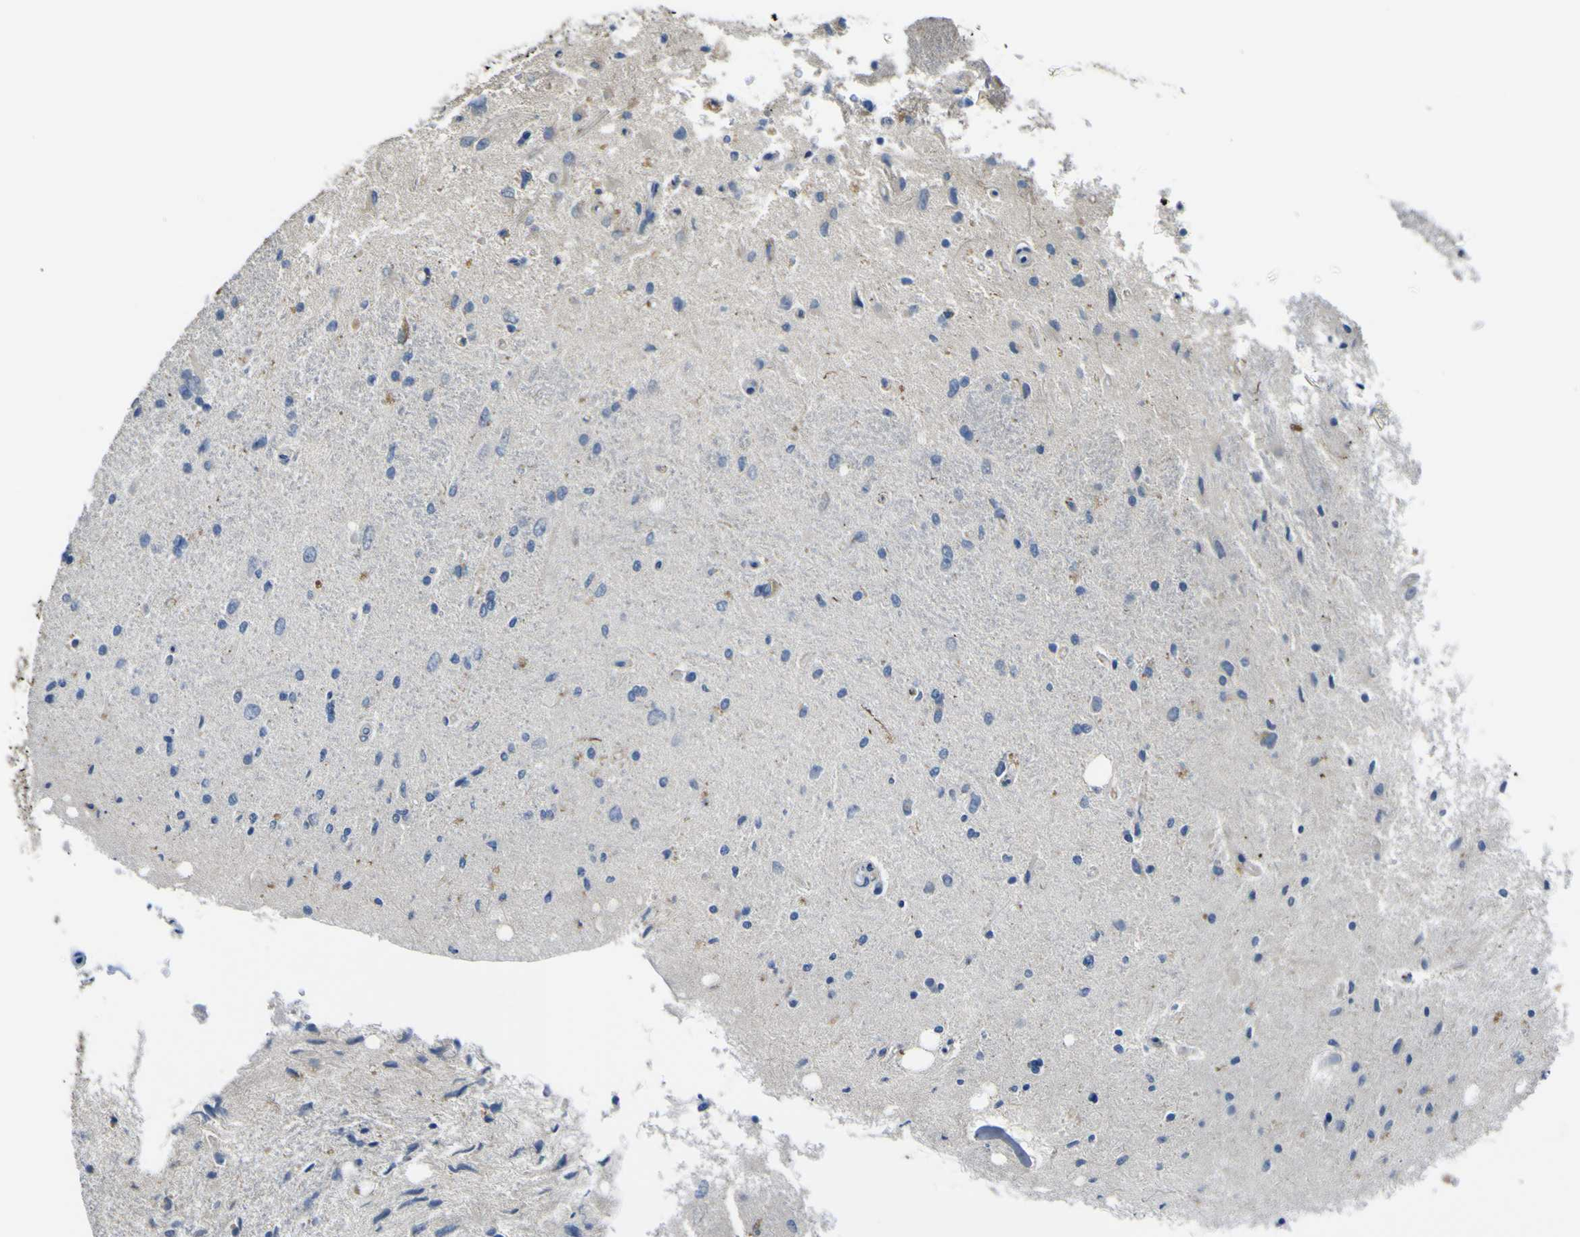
{"staining": {"intensity": "negative", "quantity": "none", "location": "none"}, "tissue": "glioma", "cell_type": "Tumor cells", "image_type": "cancer", "snomed": [{"axis": "morphology", "description": "Glioma, malignant, Low grade"}, {"axis": "topography", "description": "Brain"}], "caption": "Immunohistochemistry (IHC) of glioma exhibits no expression in tumor cells.", "gene": "LBHD1", "patient": {"sex": "male", "age": 77}}